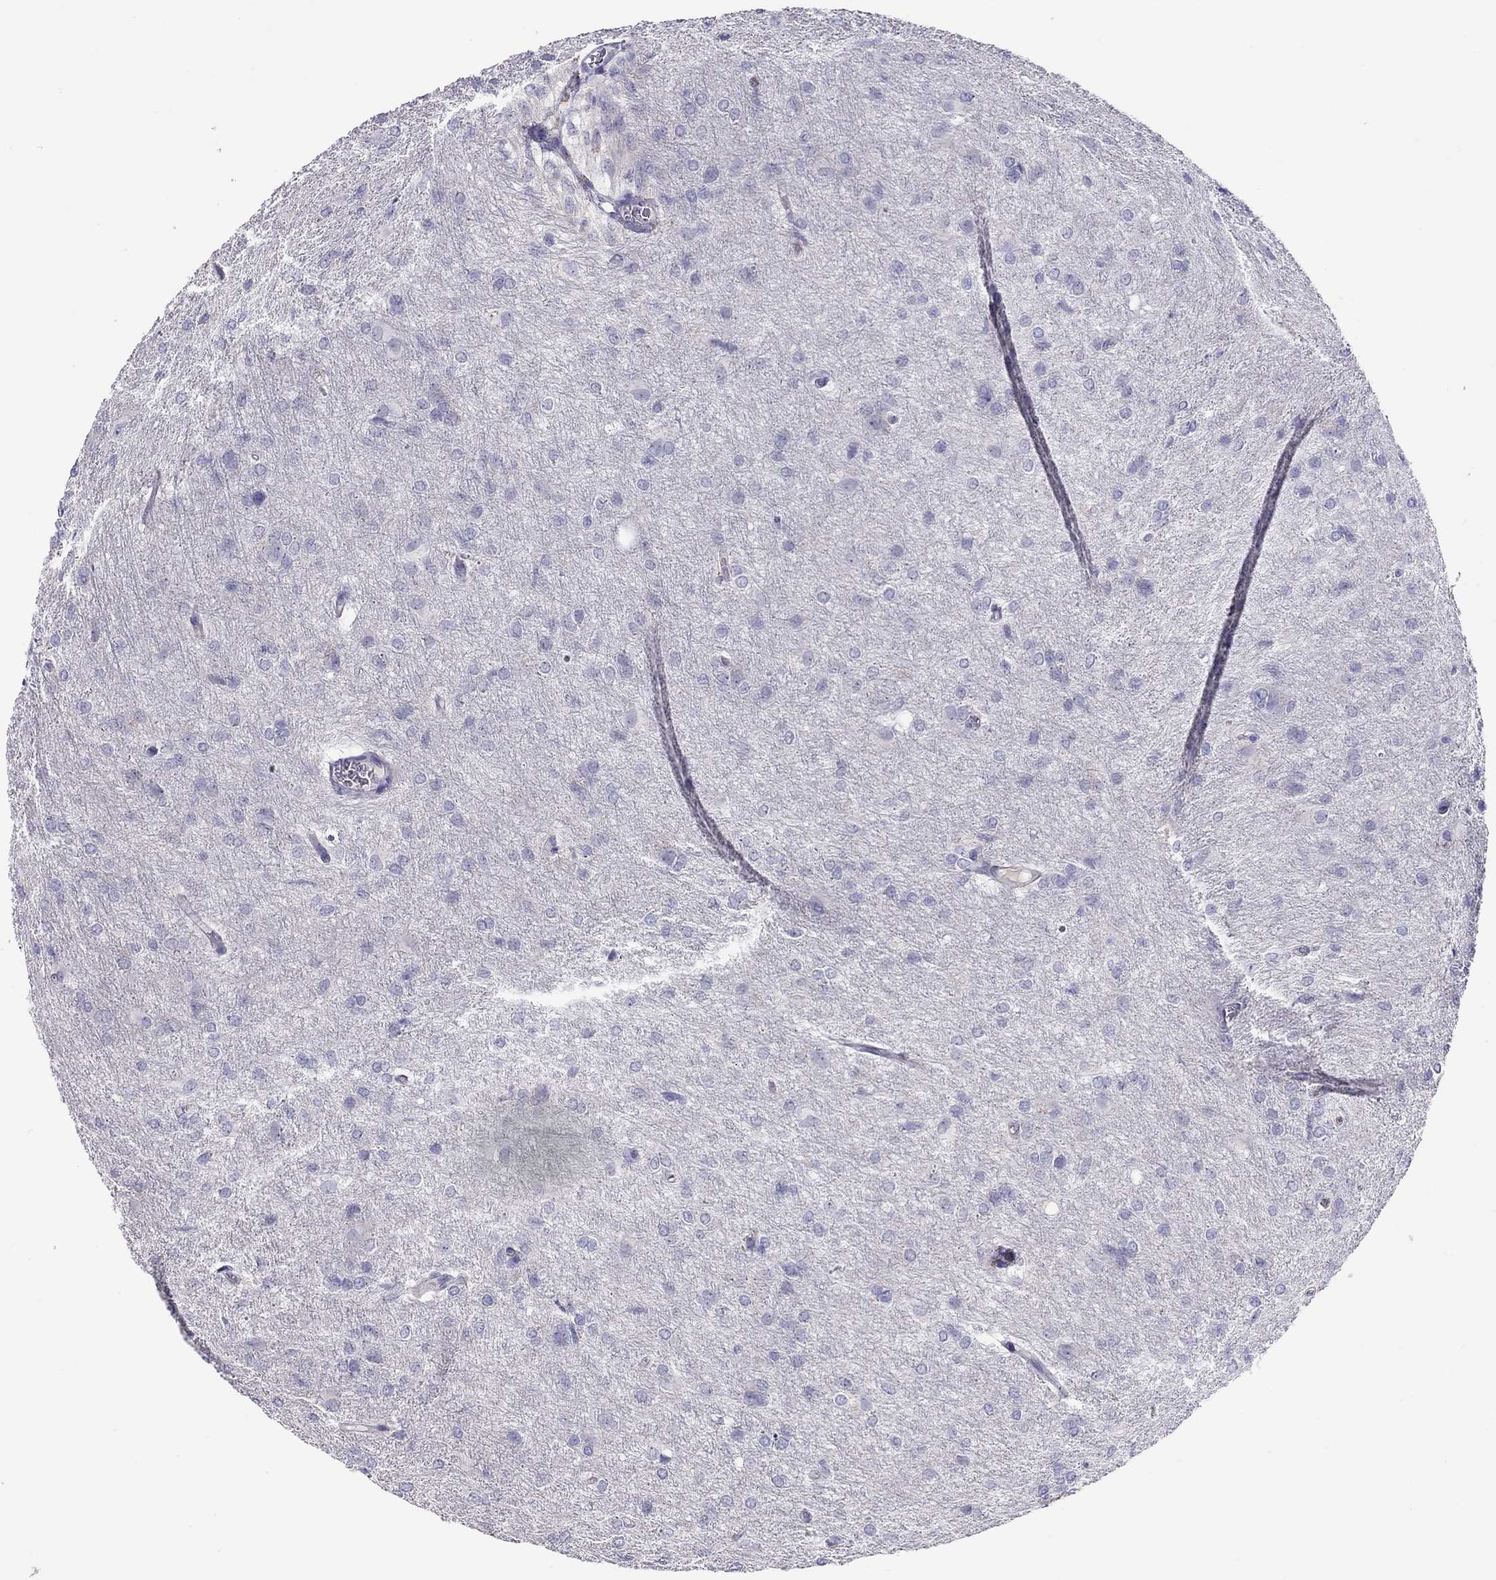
{"staining": {"intensity": "negative", "quantity": "none", "location": "none"}, "tissue": "glioma", "cell_type": "Tumor cells", "image_type": "cancer", "snomed": [{"axis": "morphology", "description": "Glioma, malignant, High grade"}, {"axis": "topography", "description": "Brain"}], "caption": "Tumor cells are negative for brown protein staining in malignant glioma (high-grade).", "gene": "KCNV2", "patient": {"sex": "male", "age": 68}}